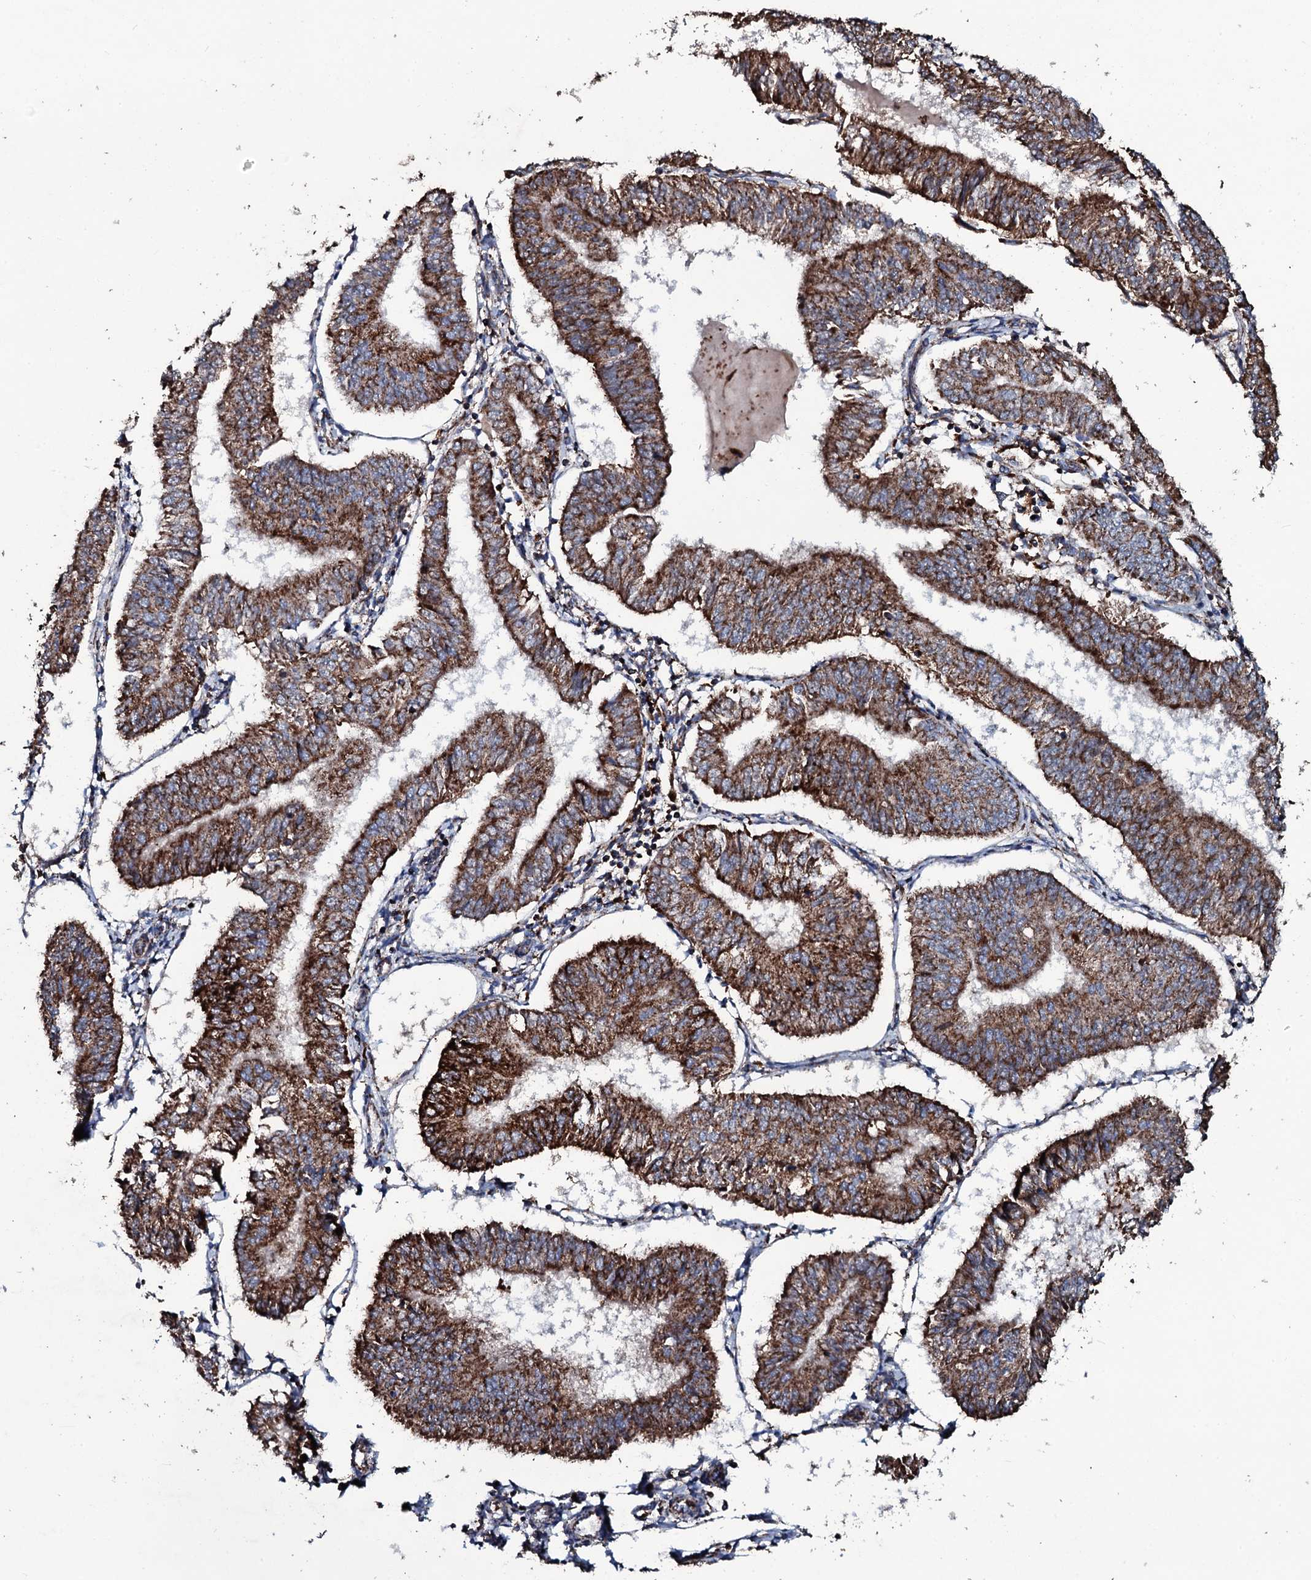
{"staining": {"intensity": "strong", "quantity": ">75%", "location": "cytoplasmic/membranous"}, "tissue": "endometrial cancer", "cell_type": "Tumor cells", "image_type": "cancer", "snomed": [{"axis": "morphology", "description": "Adenocarcinoma, NOS"}, {"axis": "topography", "description": "Endometrium"}], "caption": "Adenocarcinoma (endometrial) stained for a protein exhibits strong cytoplasmic/membranous positivity in tumor cells.", "gene": "DYNC2I2", "patient": {"sex": "female", "age": 58}}